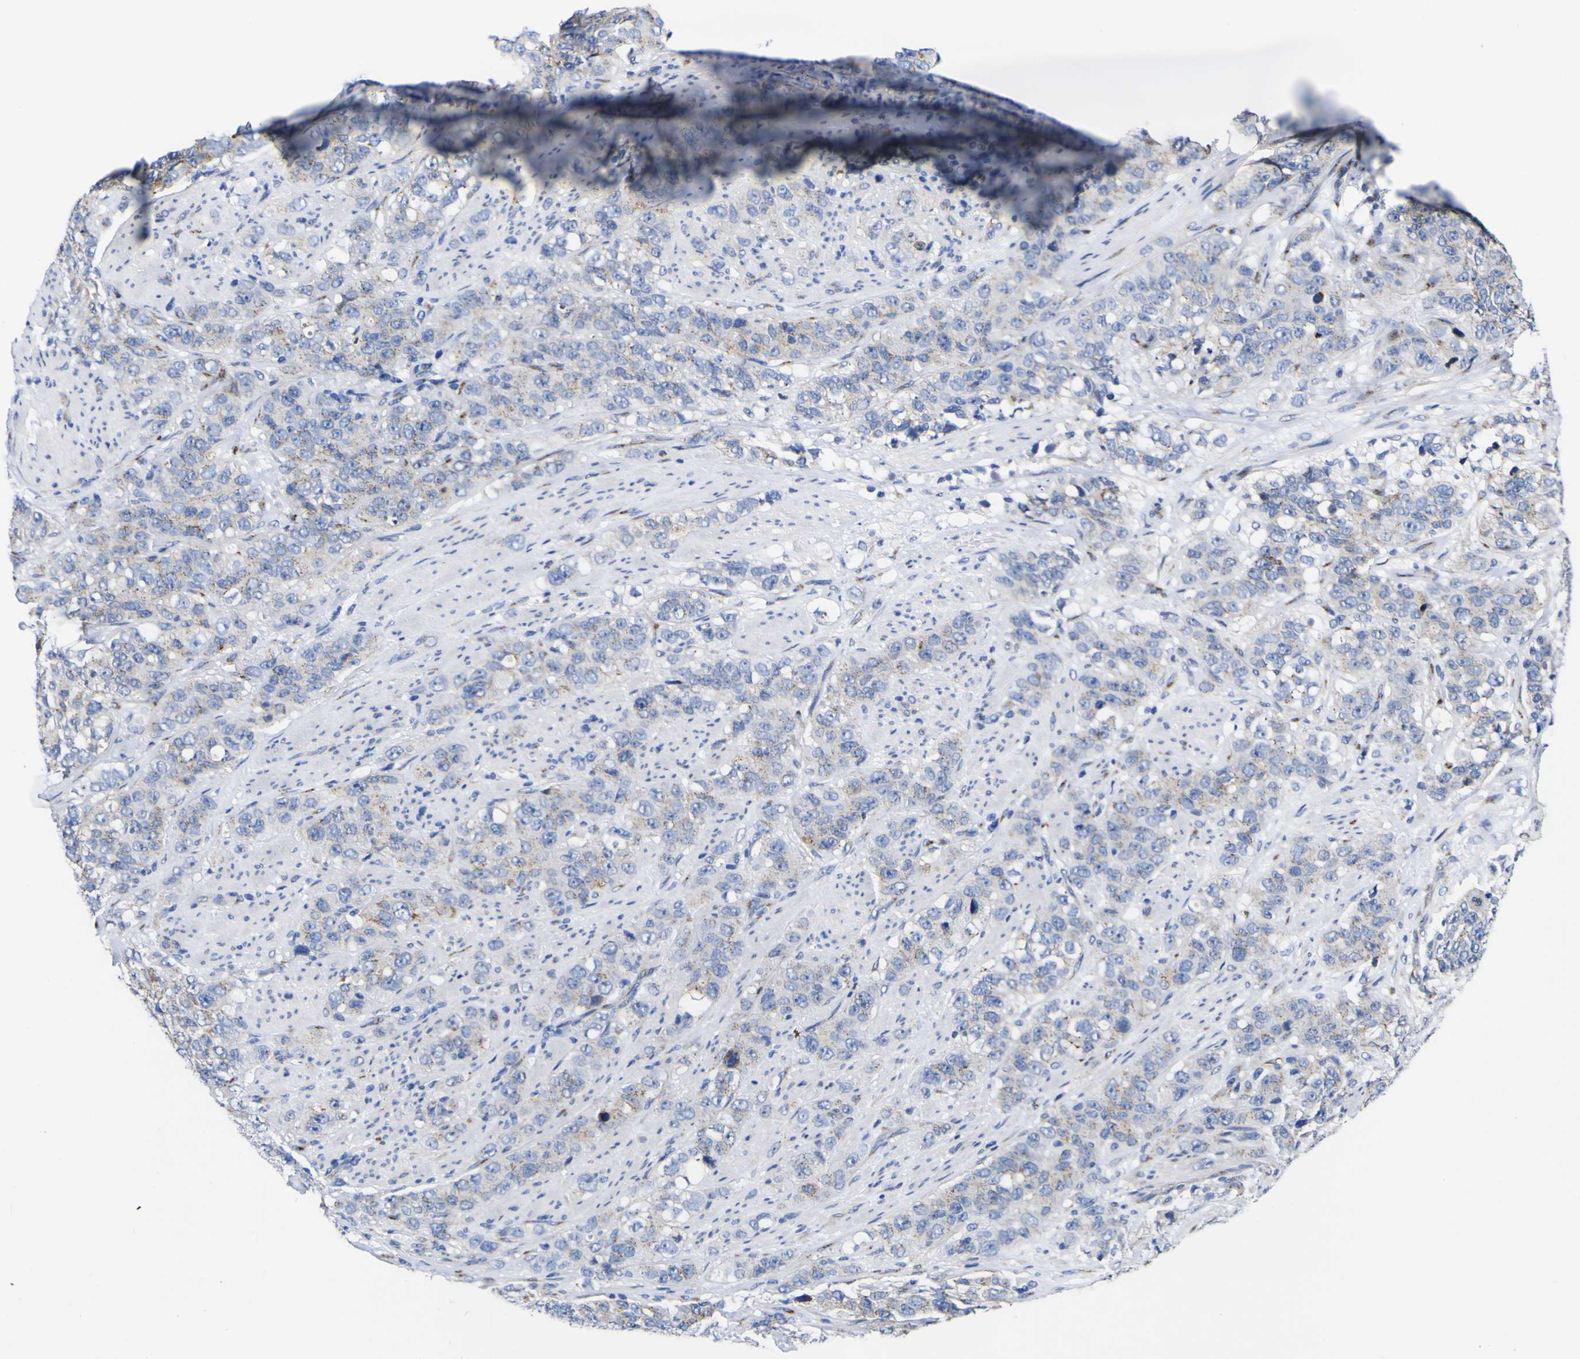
{"staining": {"intensity": "weak", "quantity": "<25%", "location": "cytoplasmic/membranous"}, "tissue": "stomach cancer", "cell_type": "Tumor cells", "image_type": "cancer", "snomed": [{"axis": "morphology", "description": "Adenocarcinoma, NOS"}, {"axis": "topography", "description": "Stomach"}], "caption": "Stomach cancer was stained to show a protein in brown. There is no significant expression in tumor cells.", "gene": "GOLM1", "patient": {"sex": "male", "age": 48}}